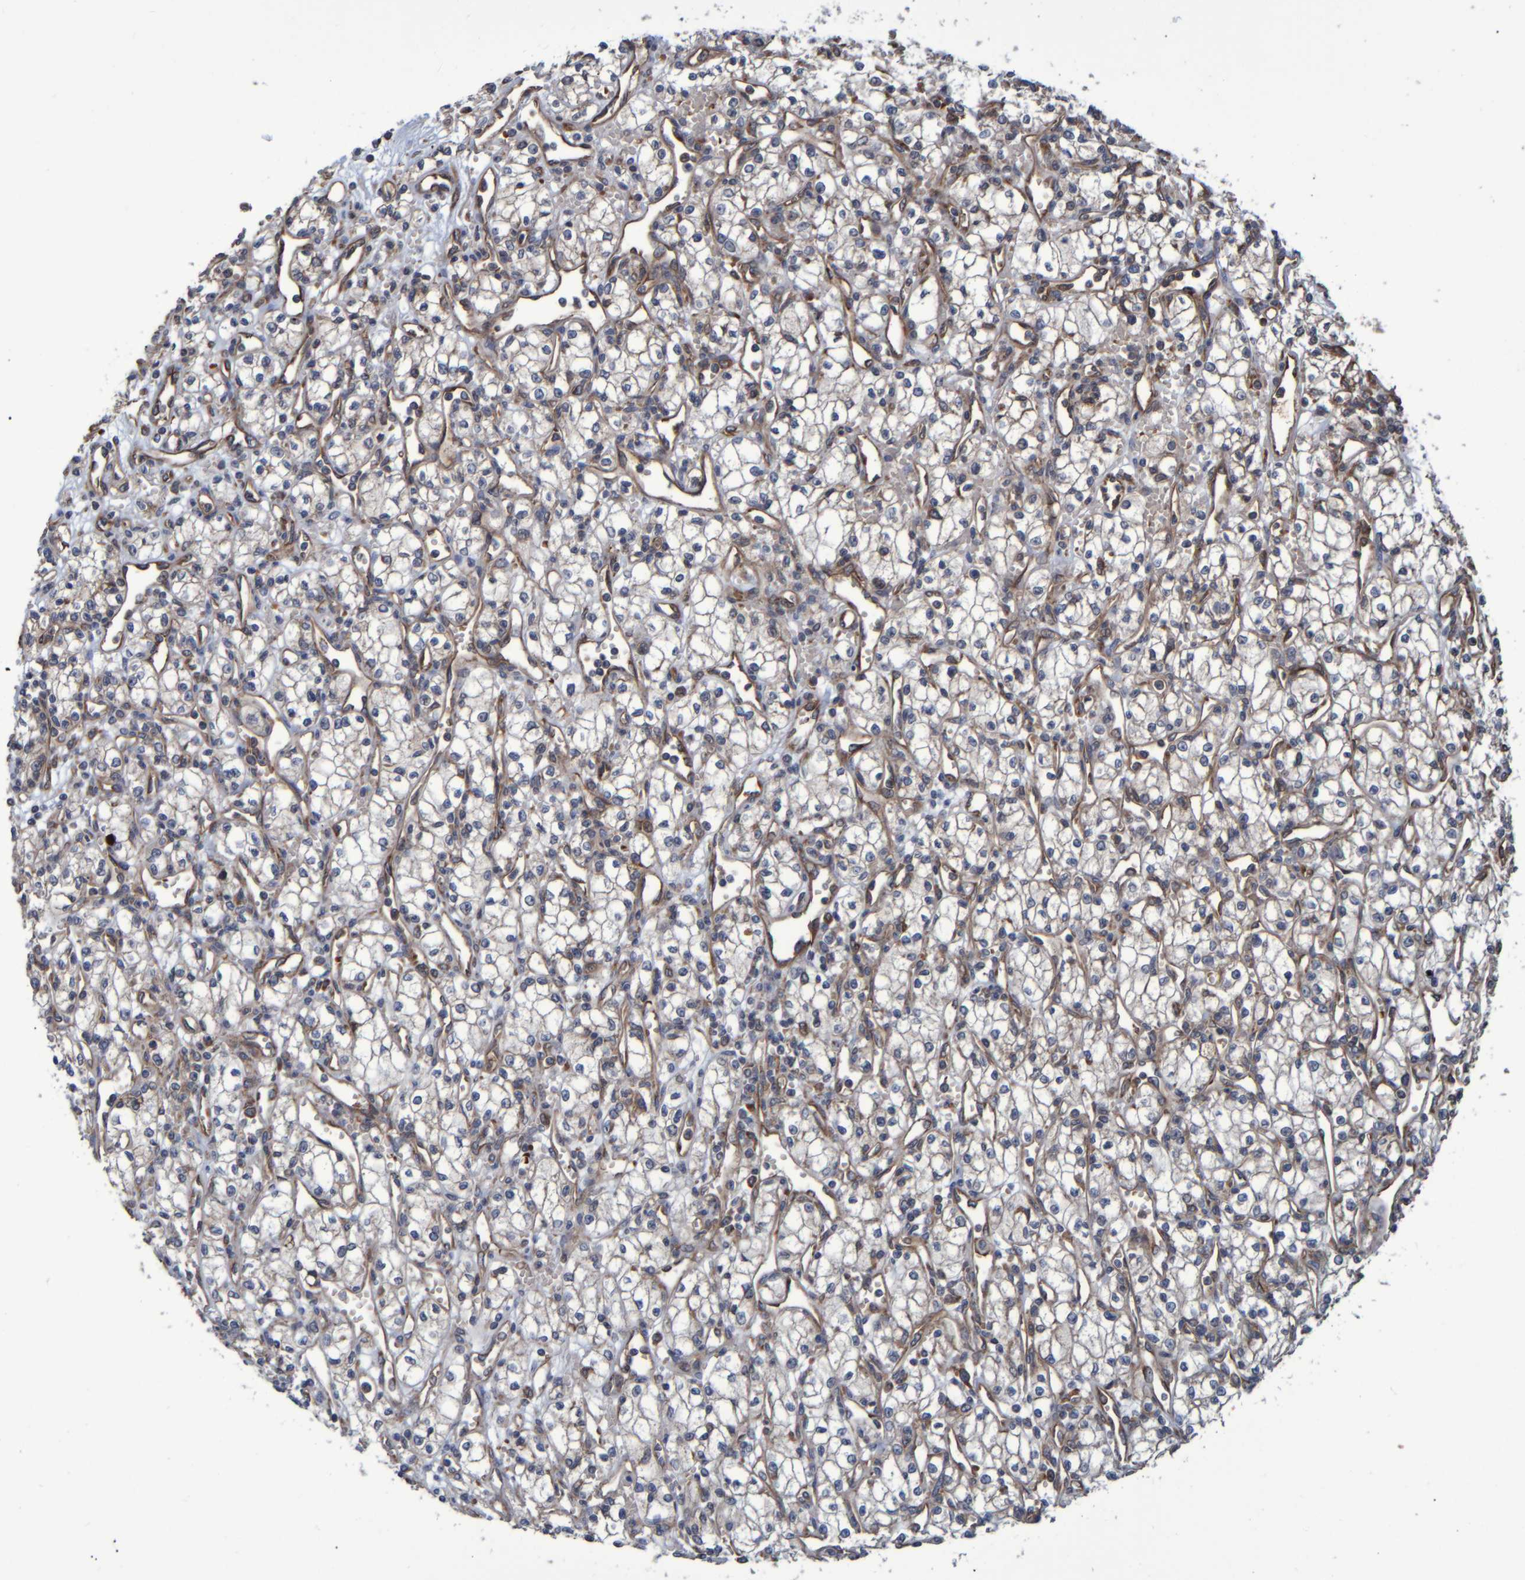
{"staining": {"intensity": "weak", "quantity": ">75%", "location": "cytoplasmic/membranous"}, "tissue": "renal cancer", "cell_type": "Tumor cells", "image_type": "cancer", "snomed": [{"axis": "morphology", "description": "Adenocarcinoma, NOS"}, {"axis": "topography", "description": "Kidney"}], "caption": "Renal cancer (adenocarcinoma) was stained to show a protein in brown. There is low levels of weak cytoplasmic/membranous expression in about >75% of tumor cells.", "gene": "SPAG5", "patient": {"sex": "male", "age": 59}}